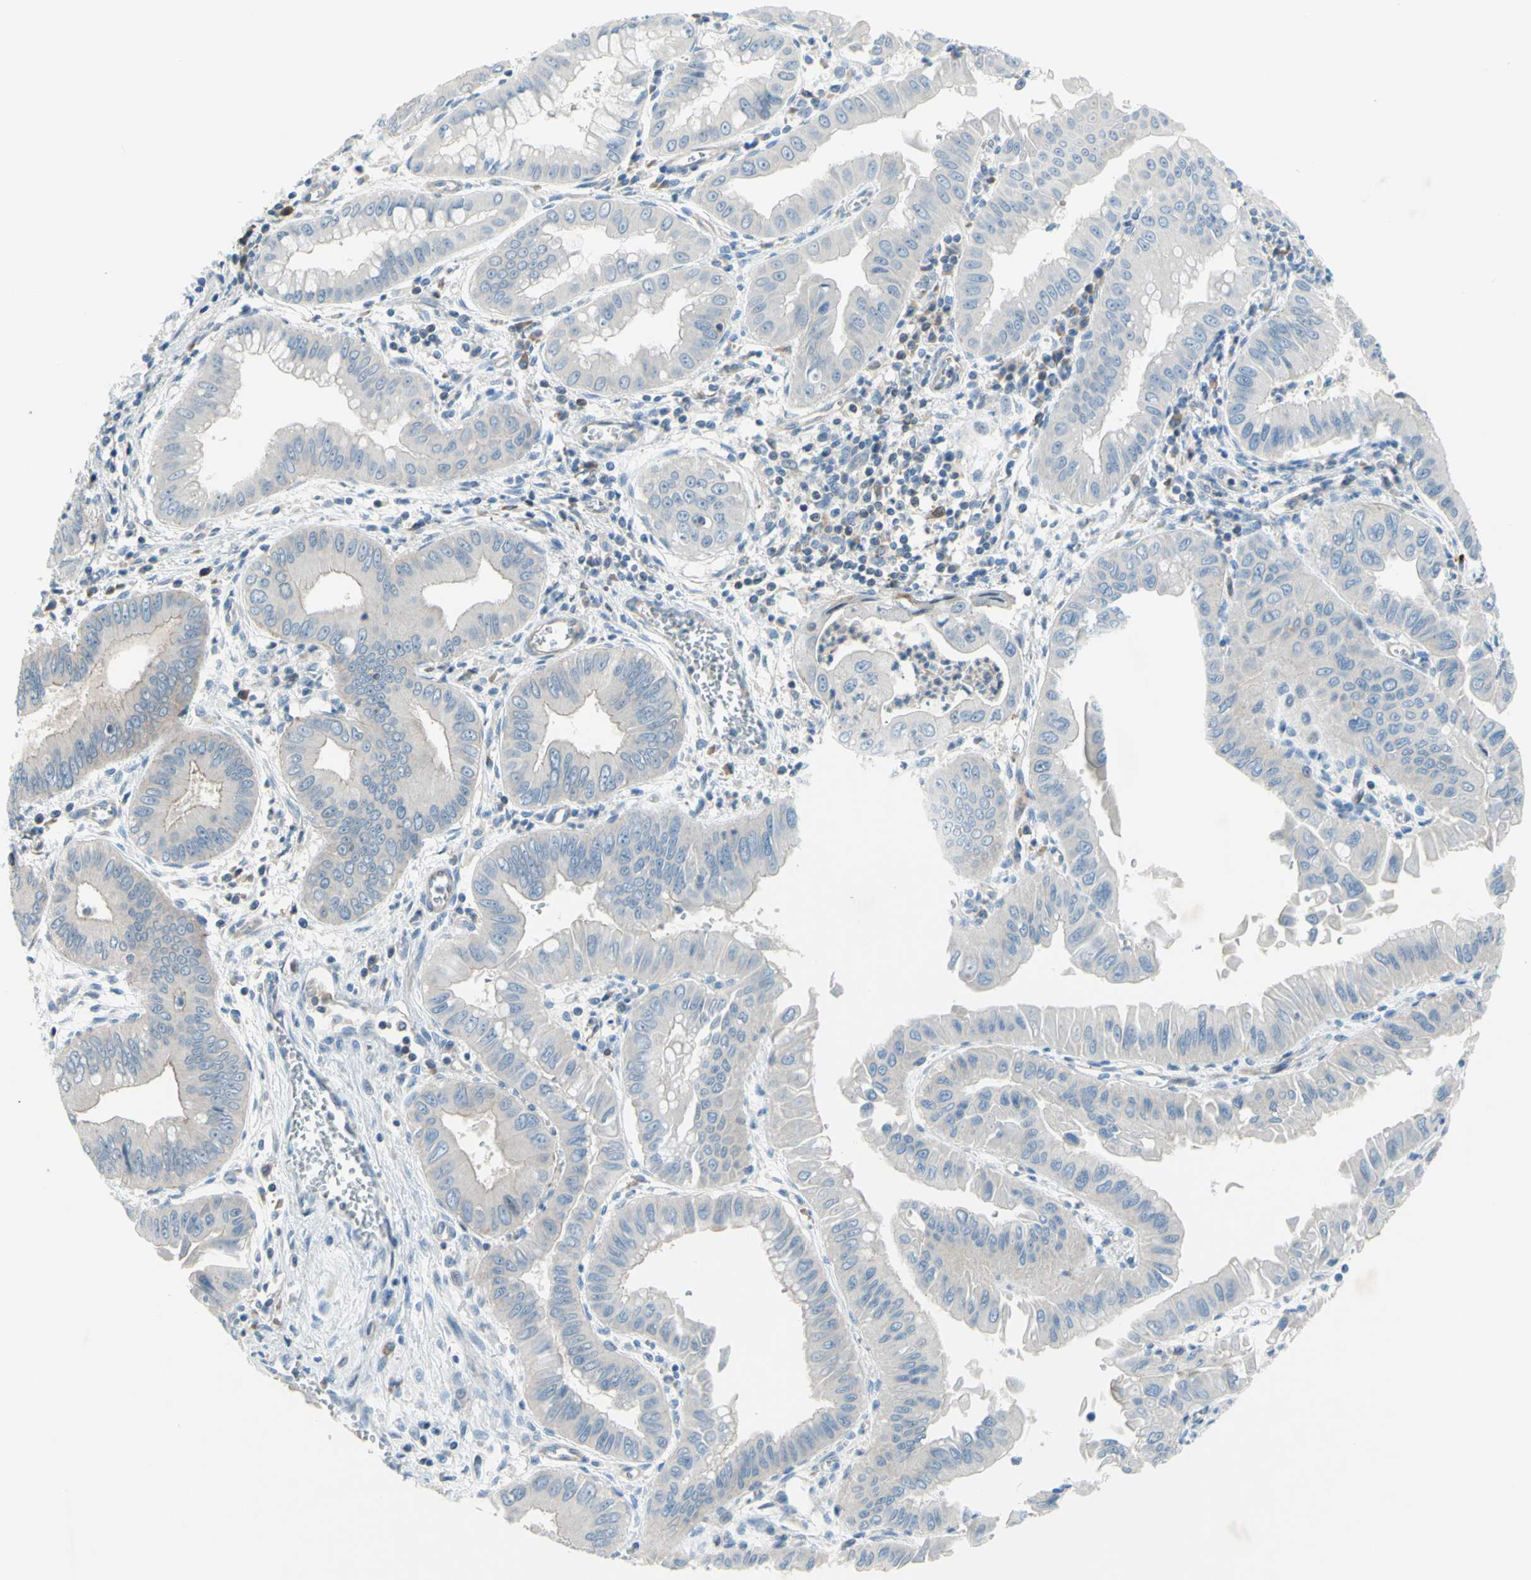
{"staining": {"intensity": "weak", "quantity": "<25%", "location": "cytoplasmic/membranous"}, "tissue": "pancreatic cancer", "cell_type": "Tumor cells", "image_type": "cancer", "snomed": [{"axis": "morphology", "description": "Normal tissue, NOS"}, {"axis": "topography", "description": "Lymph node"}], "caption": "High power microscopy photomicrograph of an immunohistochemistry (IHC) histopathology image of pancreatic cancer, revealing no significant expression in tumor cells.", "gene": "PAK2", "patient": {"sex": "male", "age": 50}}